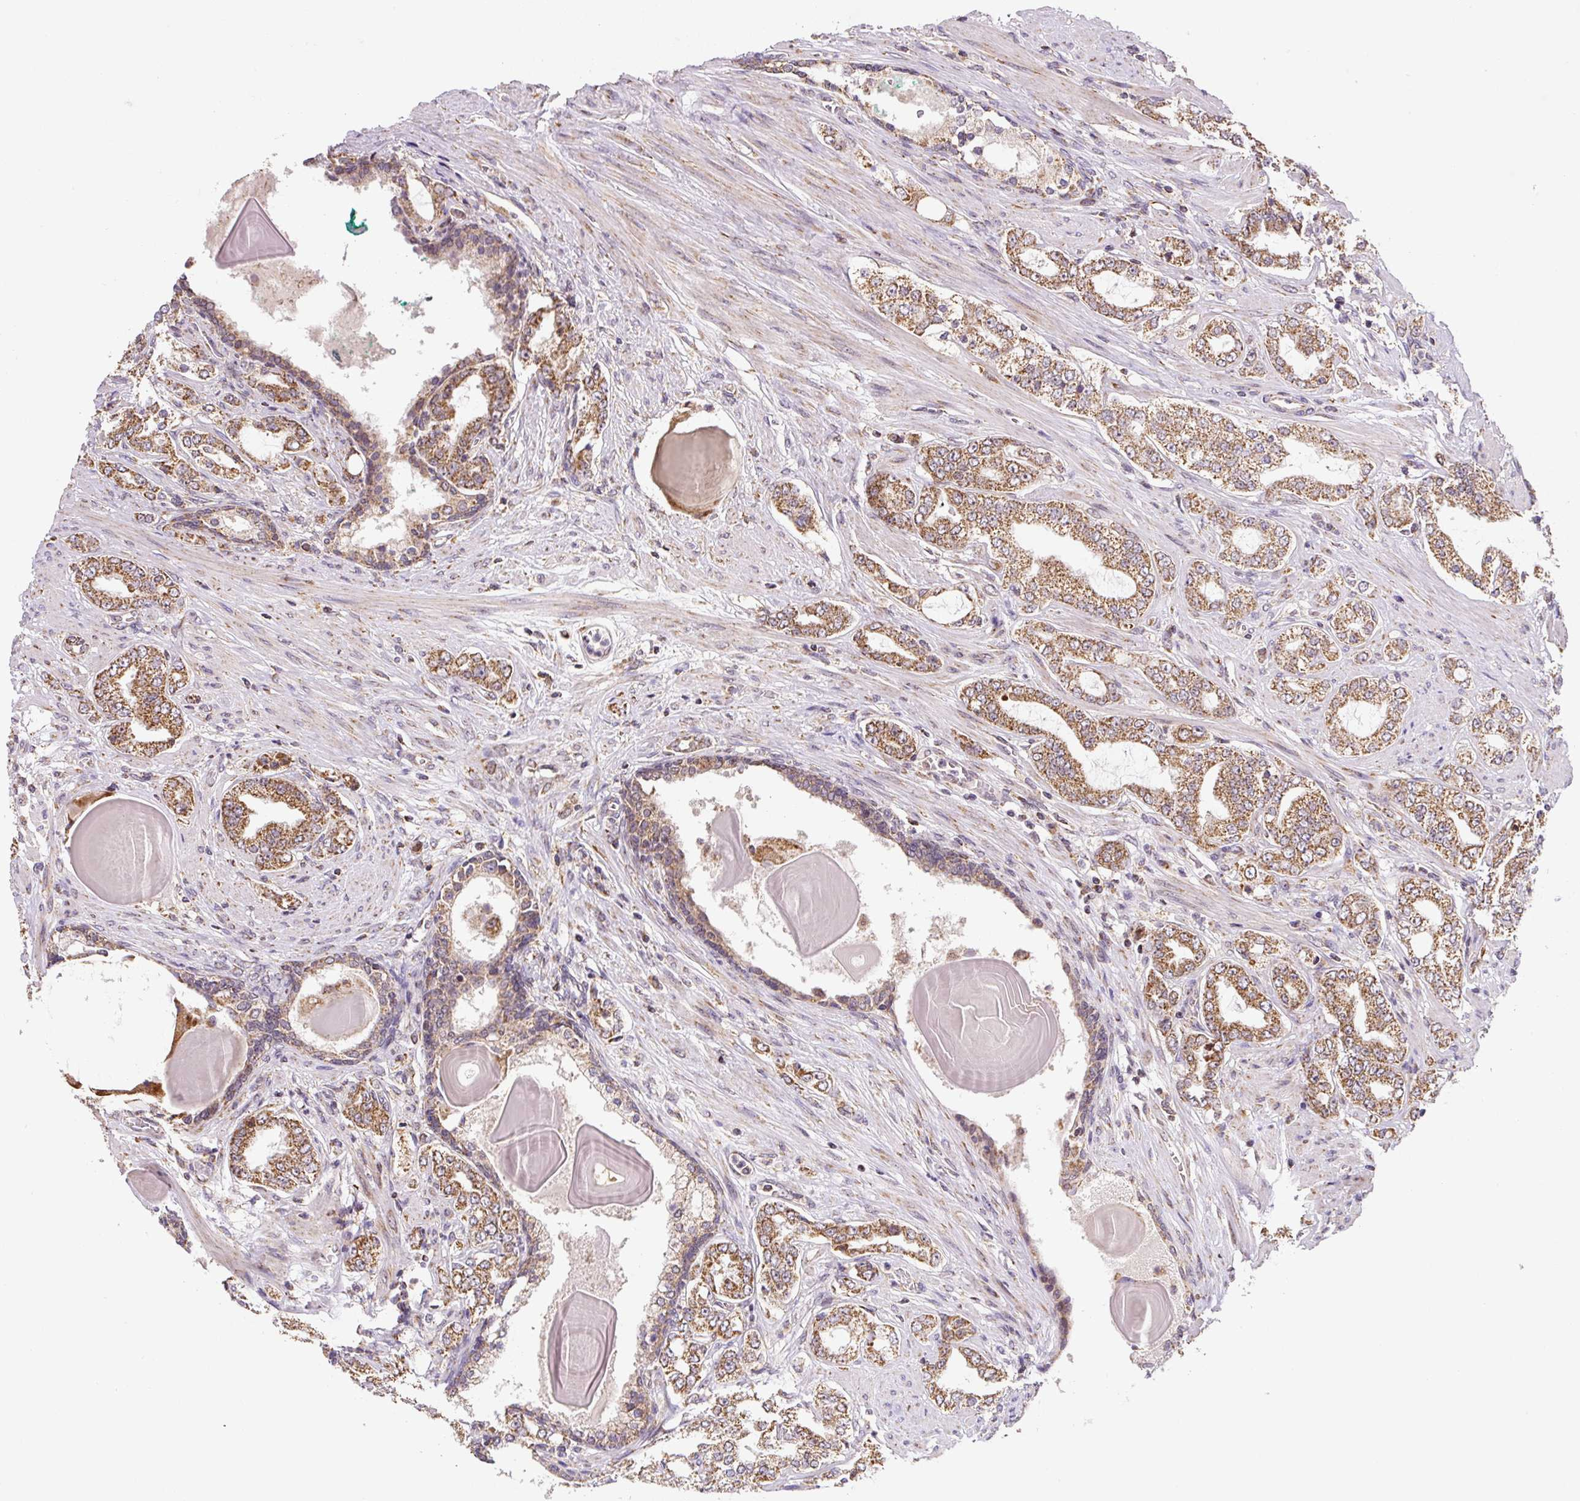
{"staining": {"intensity": "moderate", "quantity": ">75%", "location": "cytoplasmic/membranous"}, "tissue": "prostate cancer", "cell_type": "Tumor cells", "image_type": "cancer", "snomed": [{"axis": "morphology", "description": "Adenocarcinoma, High grade"}, {"axis": "topography", "description": "Prostate"}], "caption": "This photomicrograph demonstrates prostate adenocarcinoma (high-grade) stained with IHC to label a protein in brown. The cytoplasmic/membranous of tumor cells show moderate positivity for the protein. Nuclei are counter-stained blue.", "gene": "MFSD9", "patient": {"sex": "male", "age": 64}}